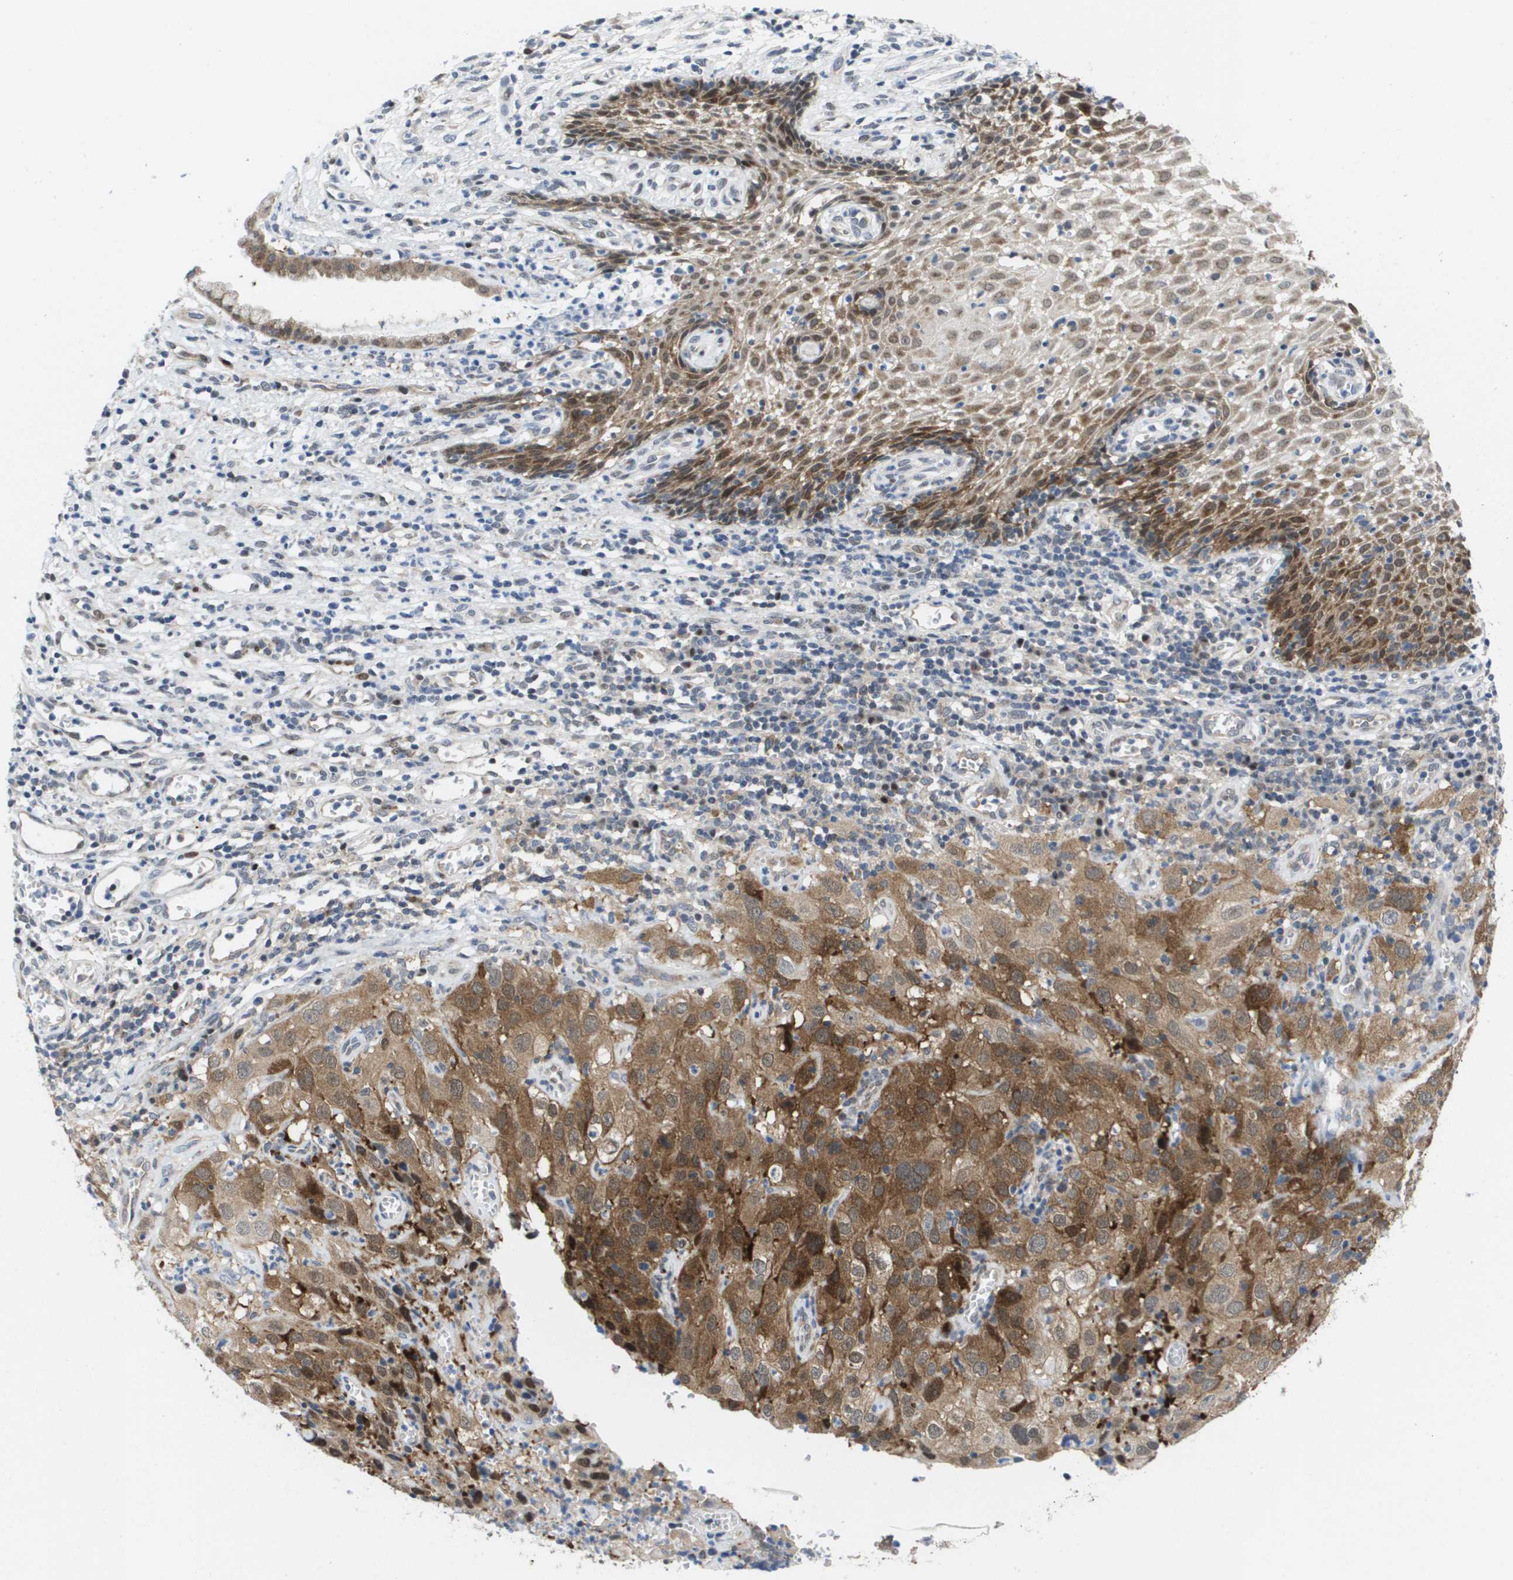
{"staining": {"intensity": "moderate", "quantity": ">75%", "location": "cytoplasmic/membranous"}, "tissue": "cervical cancer", "cell_type": "Tumor cells", "image_type": "cancer", "snomed": [{"axis": "morphology", "description": "Squamous cell carcinoma, NOS"}, {"axis": "topography", "description": "Cervix"}], "caption": "Immunohistochemical staining of human cervical cancer (squamous cell carcinoma) displays moderate cytoplasmic/membranous protein positivity in approximately >75% of tumor cells. (DAB (3,3'-diaminobenzidine) = brown stain, brightfield microscopy at high magnification).", "gene": "FKBP4", "patient": {"sex": "female", "age": 32}}